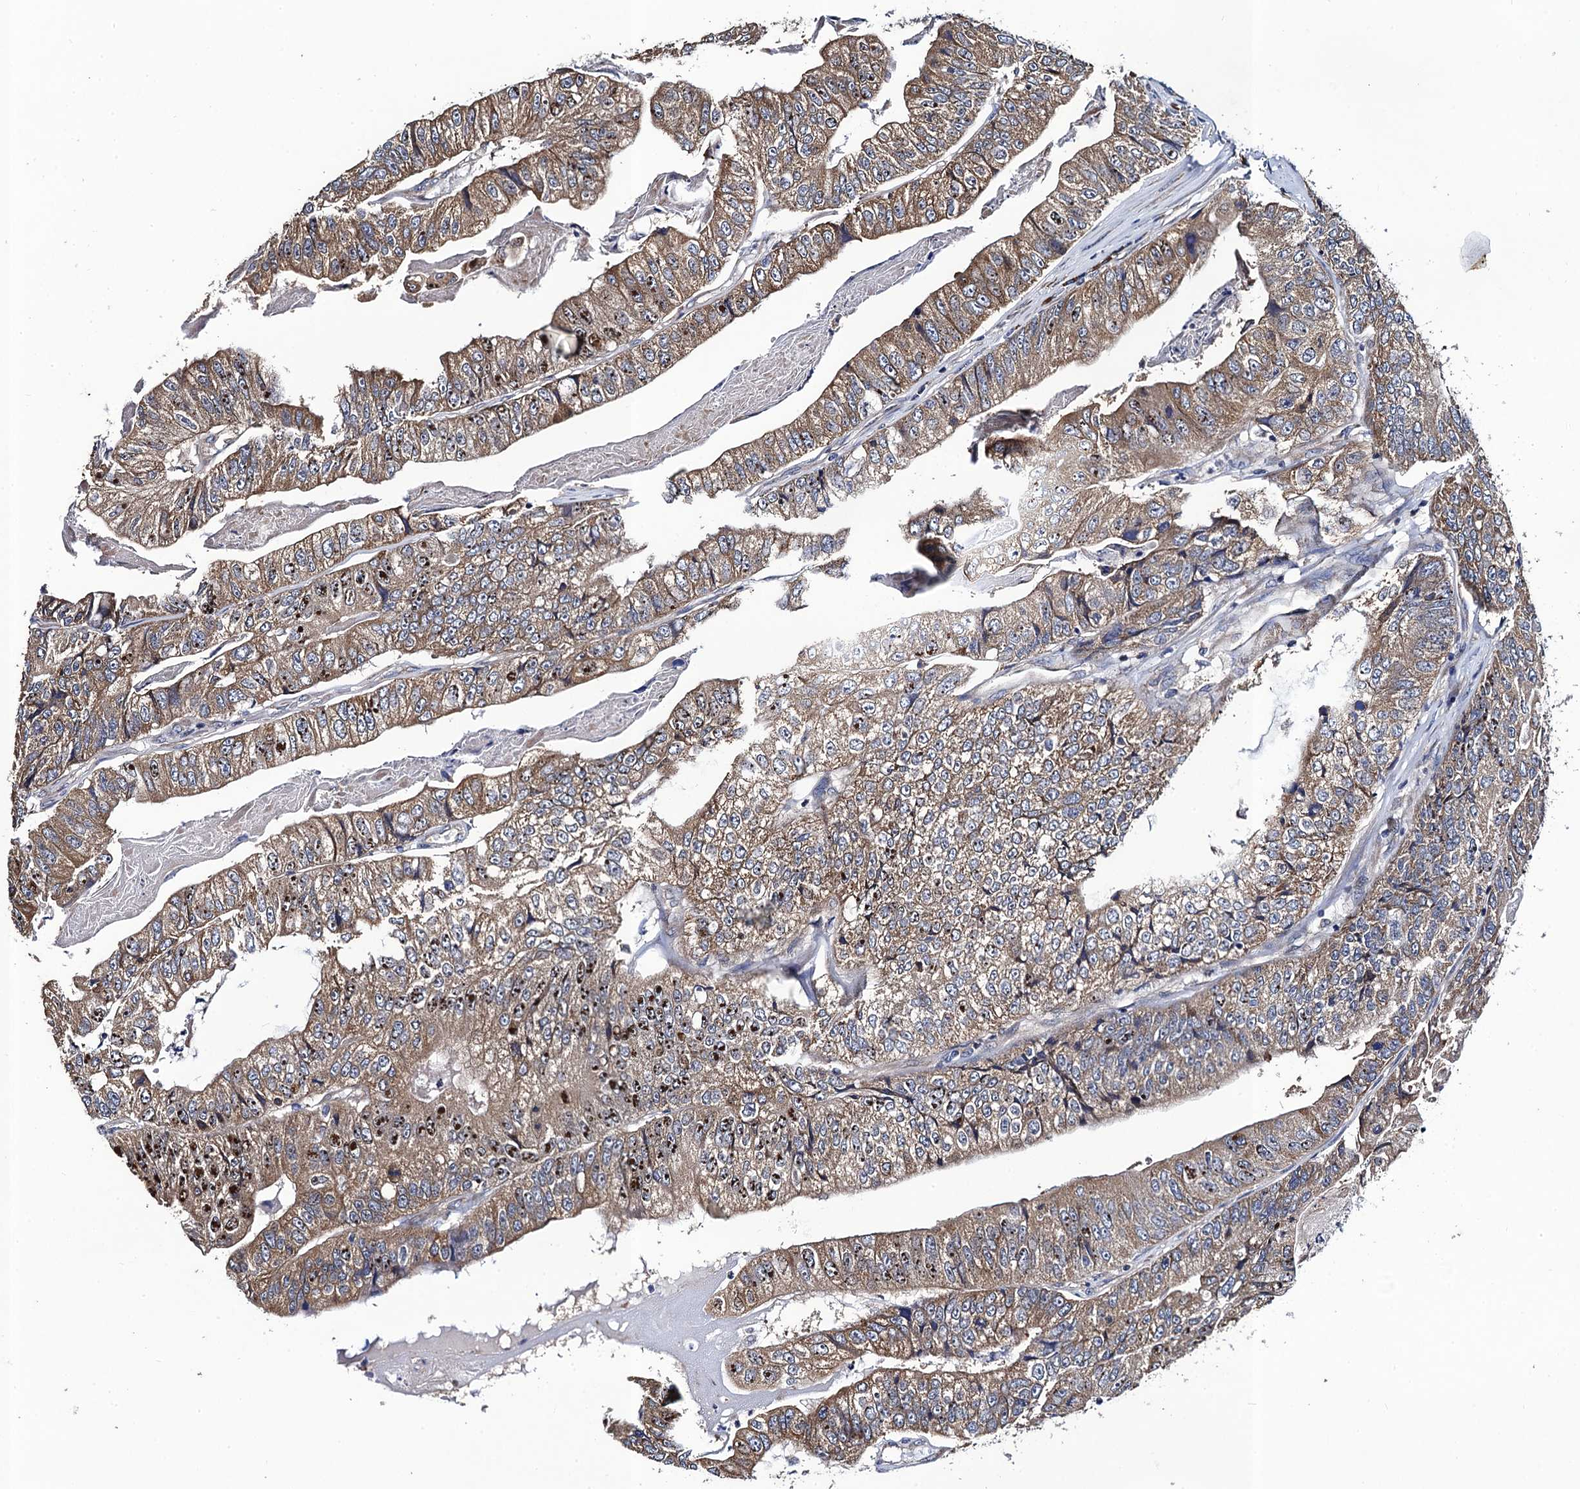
{"staining": {"intensity": "moderate", "quantity": ">75%", "location": "cytoplasmic/membranous"}, "tissue": "colorectal cancer", "cell_type": "Tumor cells", "image_type": "cancer", "snomed": [{"axis": "morphology", "description": "Adenocarcinoma, NOS"}, {"axis": "topography", "description": "Colon"}], "caption": "IHC of human adenocarcinoma (colorectal) exhibits medium levels of moderate cytoplasmic/membranous expression in about >75% of tumor cells.", "gene": "PGLS", "patient": {"sex": "female", "age": 67}}